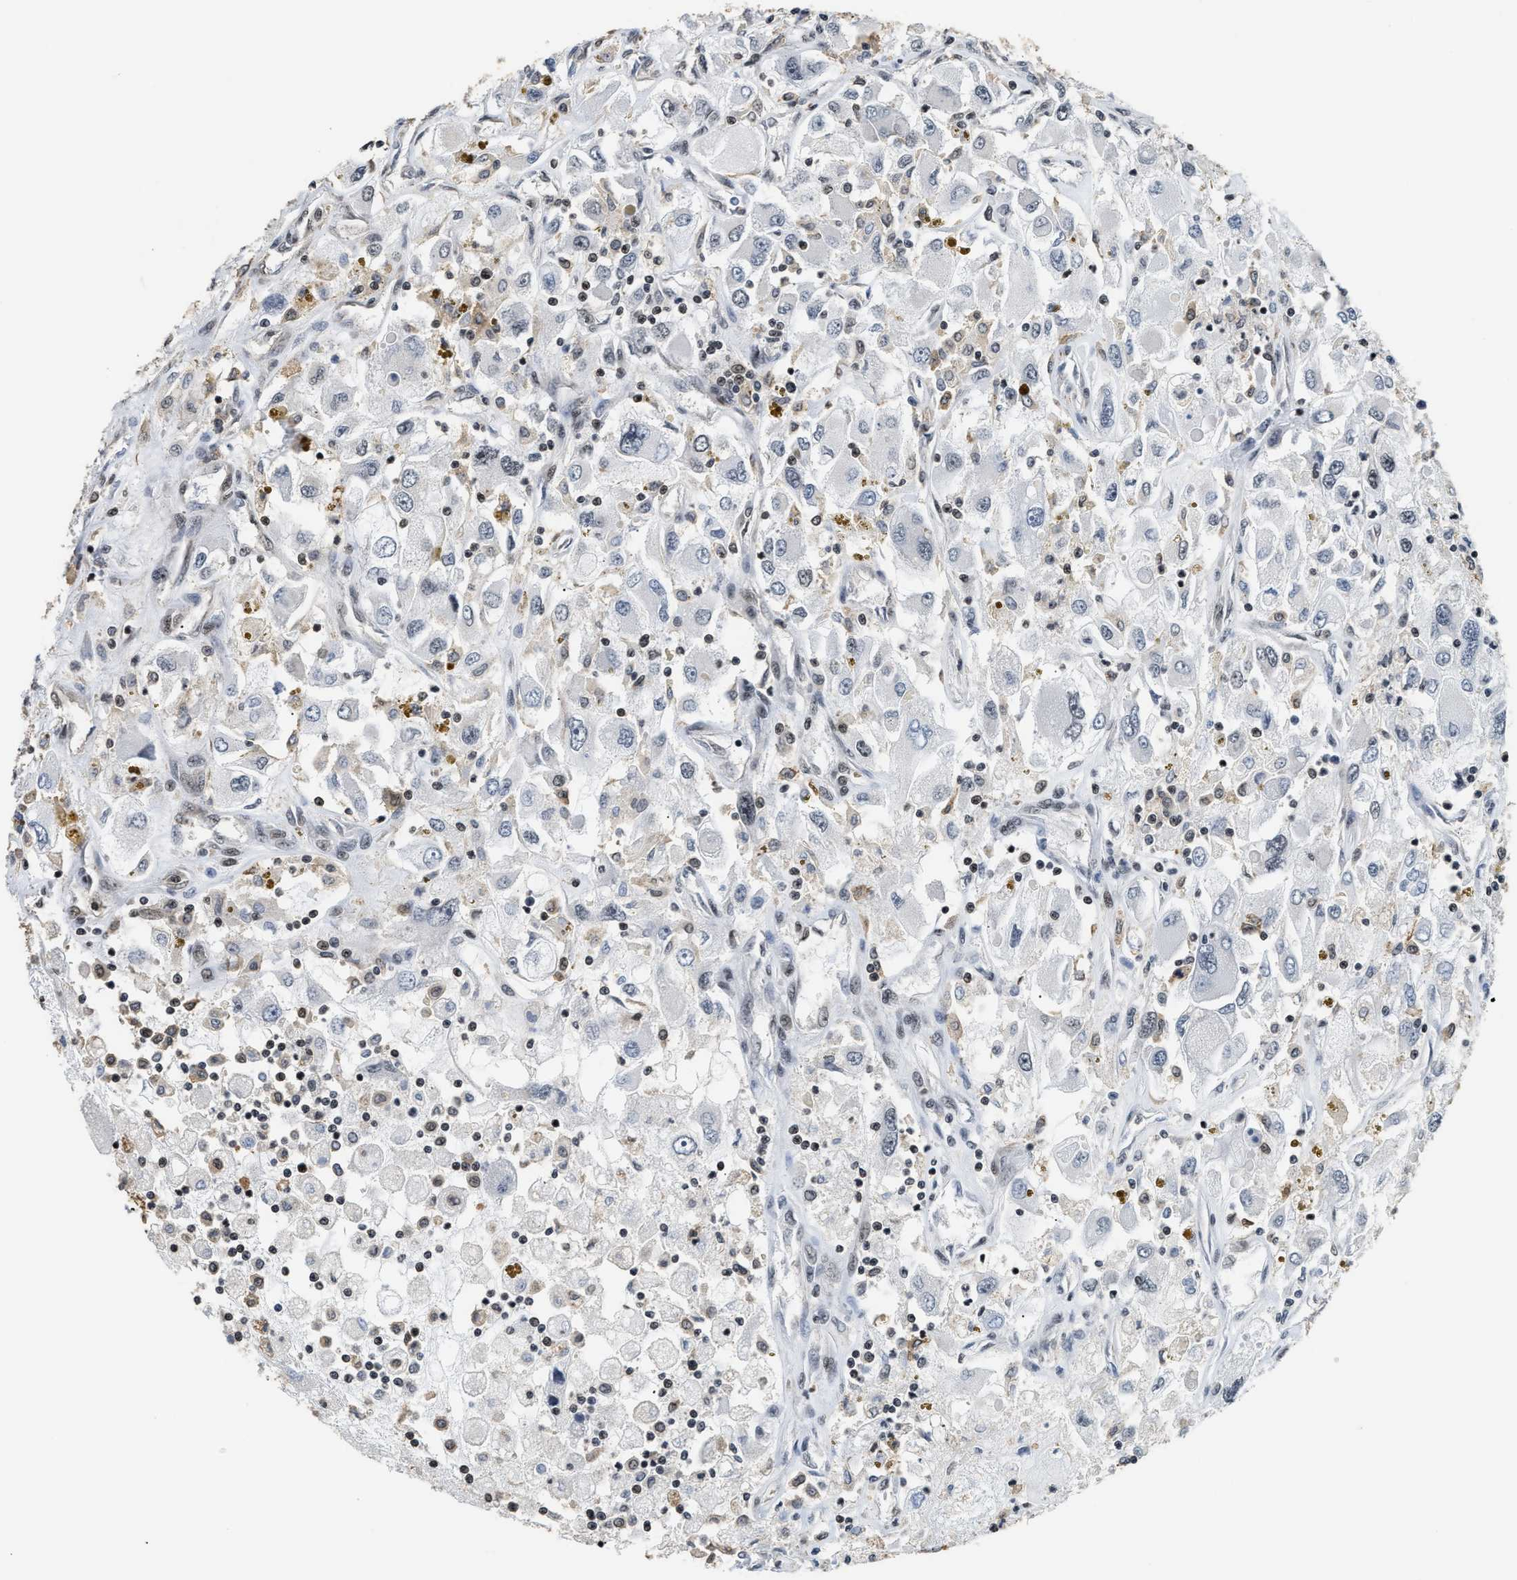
{"staining": {"intensity": "negative", "quantity": "none", "location": "none"}, "tissue": "renal cancer", "cell_type": "Tumor cells", "image_type": "cancer", "snomed": [{"axis": "morphology", "description": "Adenocarcinoma, NOS"}, {"axis": "topography", "description": "Kidney"}], "caption": "Tumor cells are negative for brown protein staining in adenocarcinoma (renal).", "gene": "RAD21", "patient": {"sex": "female", "age": 52}}